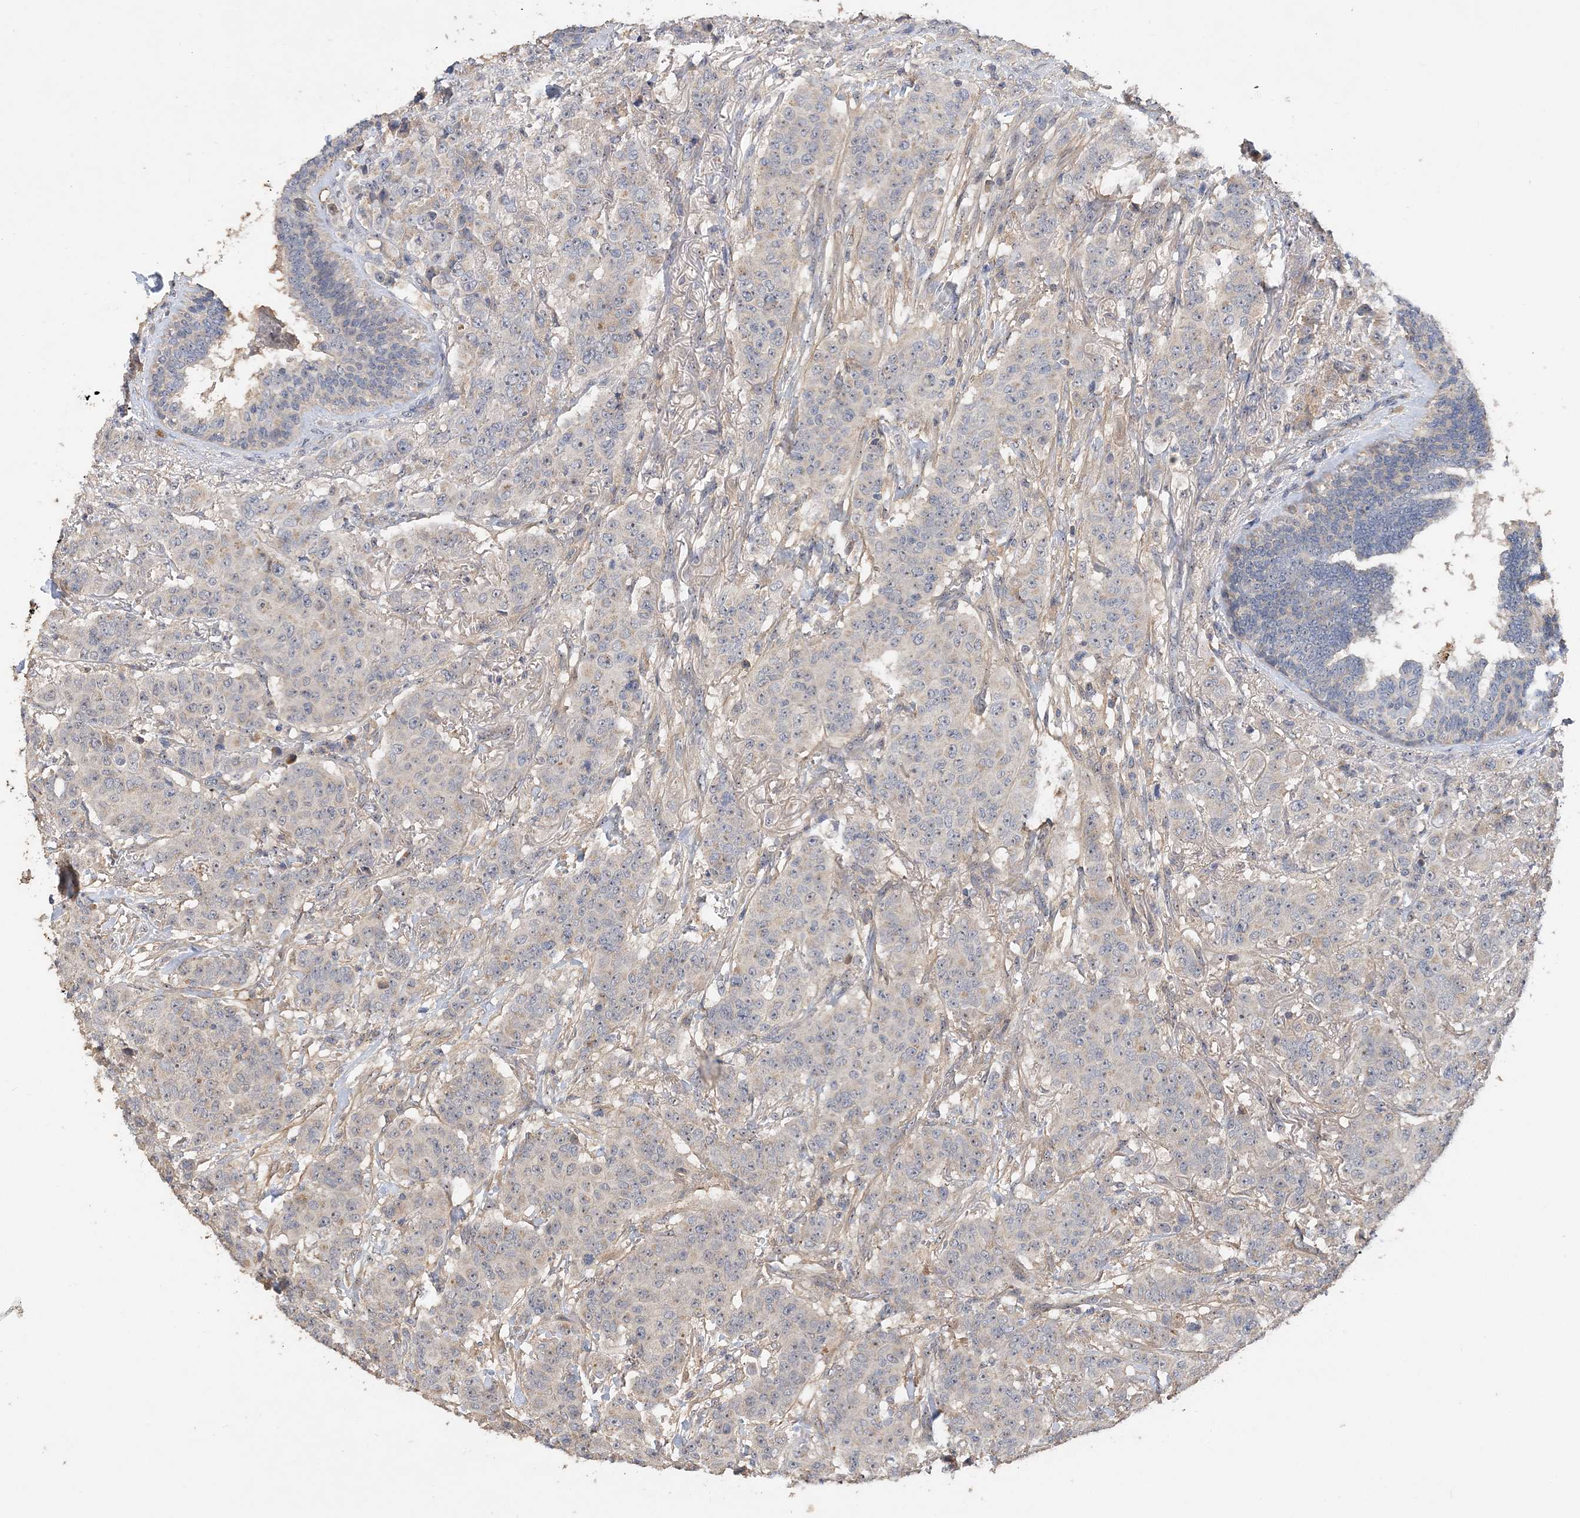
{"staining": {"intensity": "weak", "quantity": "<25%", "location": "cytoplasmic/membranous"}, "tissue": "breast cancer", "cell_type": "Tumor cells", "image_type": "cancer", "snomed": [{"axis": "morphology", "description": "Duct carcinoma"}, {"axis": "topography", "description": "Breast"}], "caption": "Breast intraductal carcinoma was stained to show a protein in brown. There is no significant positivity in tumor cells. Brightfield microscopy of immunohistochemistry stained with DAB (3,3'-diaminobenzidine) (brown) and hematoxylin (blue), captured at high magnification.", "gene": "GRINA", "patient": {"sex": "female", "age": 40}}